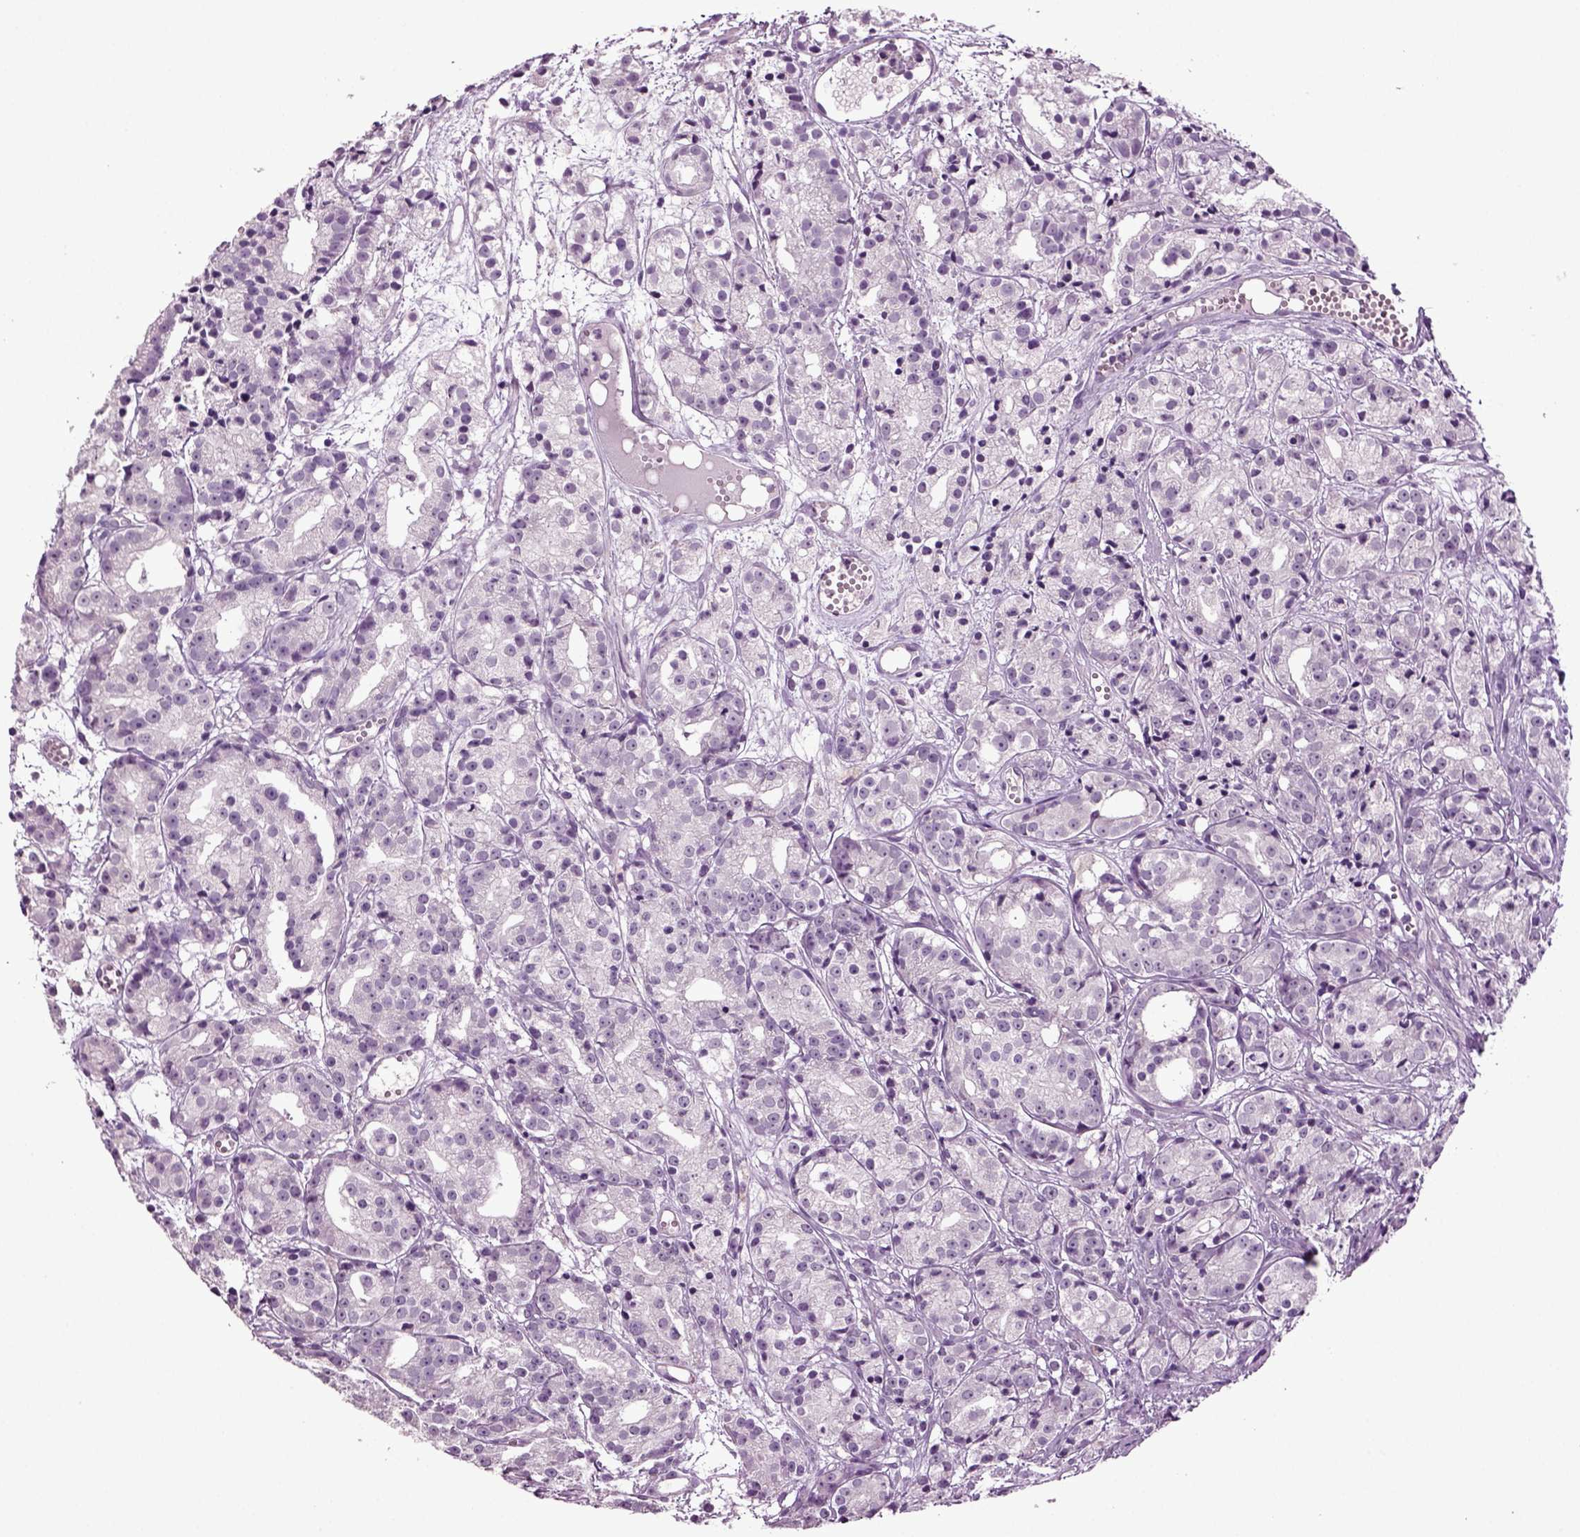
{"staining": {"intensity": "negative", "quantity": "none", "location": "none"}, "tissue": "prostate cancer", "cell_type": "Tumor cells", "image_type": "cancer", "snomed": [{"axis": "morphology", "description": "Adenocarcinoma, Medium grade"}, {"axis": "topography", "description": "Prostate"}], "caption": "IHC histopathology image of neoplastic tissue: human prostate cancer stained with DAB (3,3'-diaminobenzidine) reveals no significant protein staining in tumor cells. The staining is performed using DAB (3,3'-diaminobenzidine) brown chromogen with nuclei counter-stained in using hematoxylin.", "gene": "SLC17A6", "patient": {"sex": "male", "age": 74}}